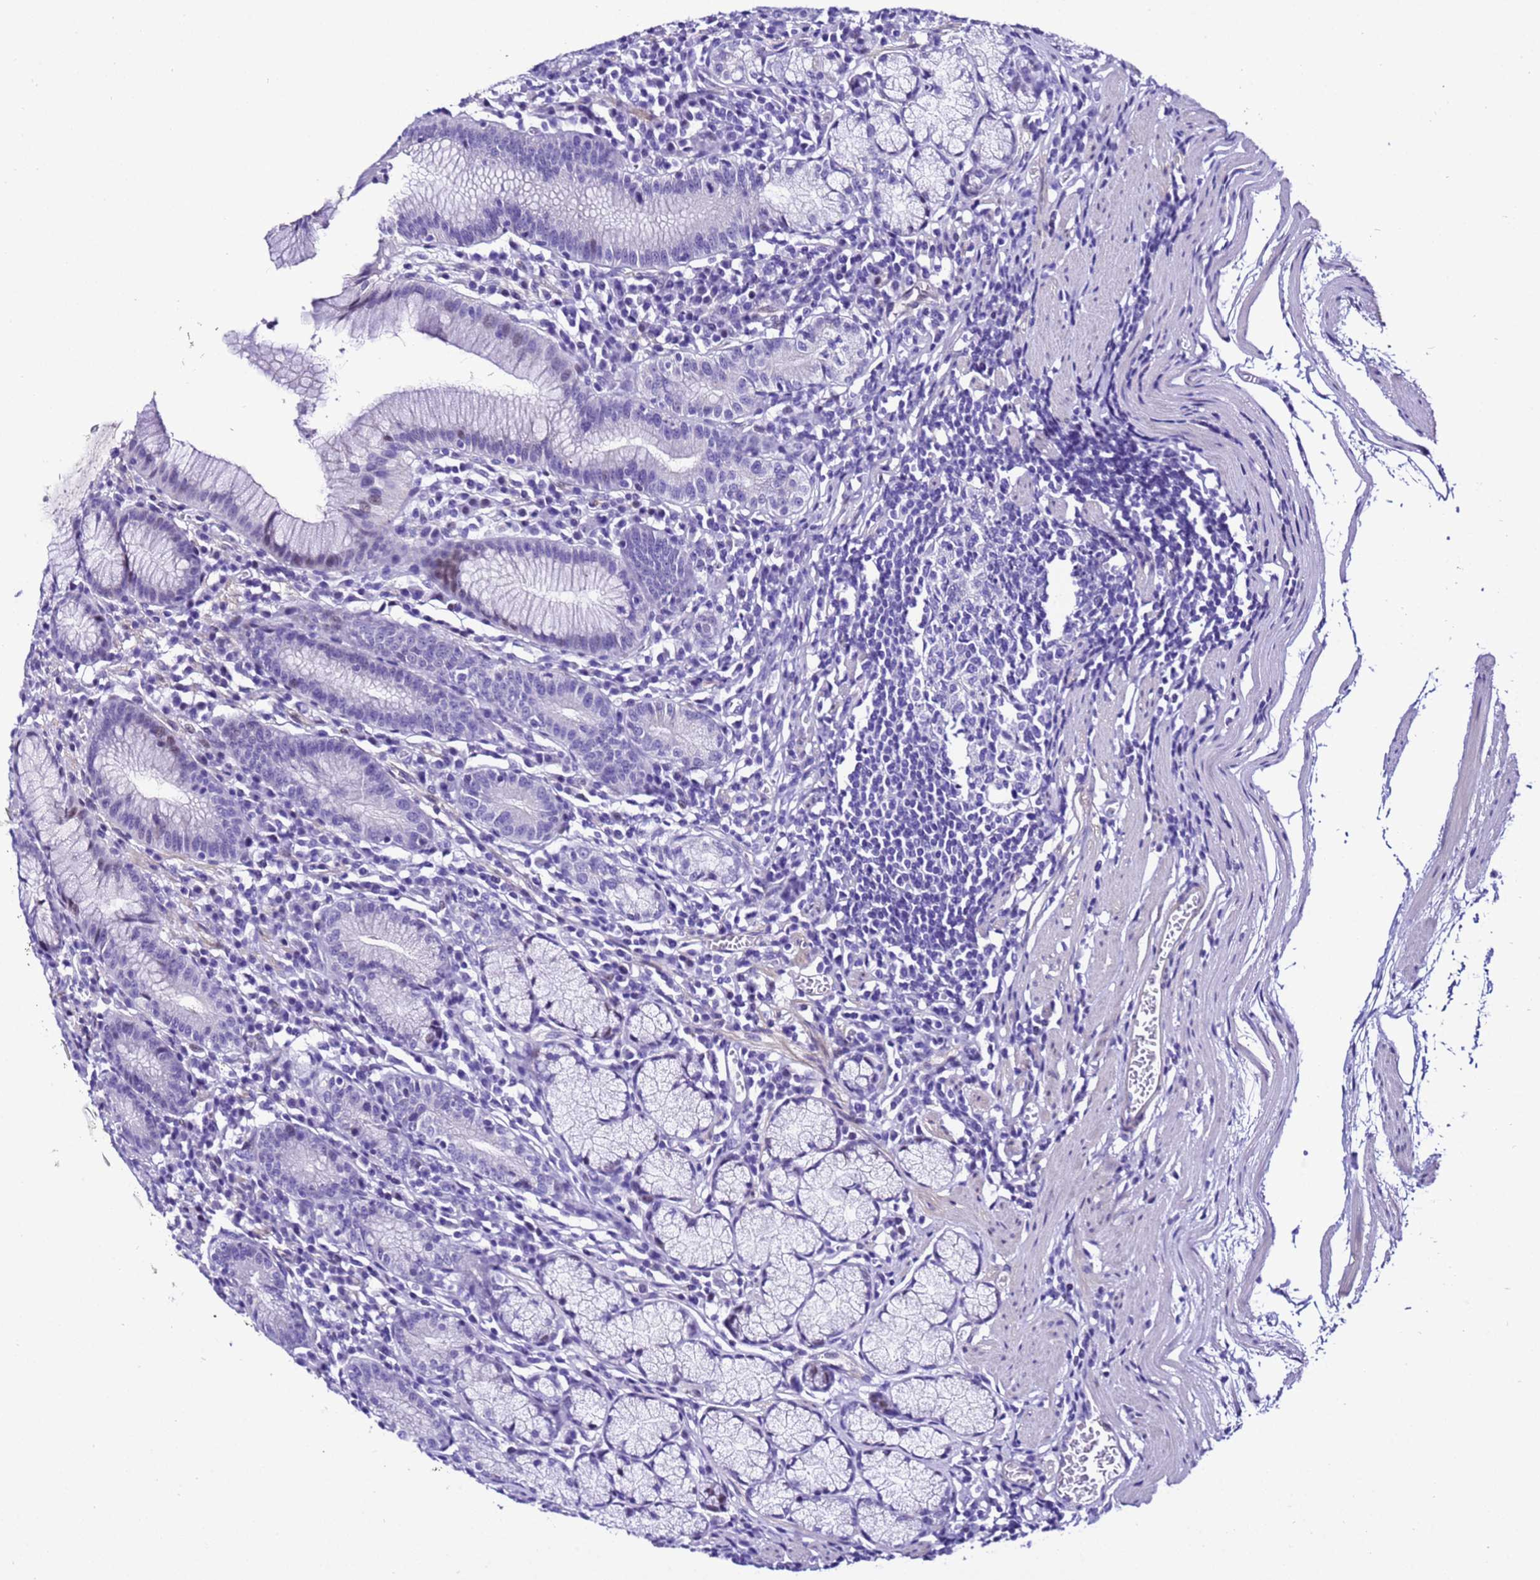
{"staining": {"intensity": "negative", "quantity": "none", "location": "none"}, "tissue": "stomach", "cell_type": "Glandular cells", "image_type": "normal", "snomed": [{"axis": "morphology", "description": "Normal tissue, NOS"}, {"axis": "topography", "description": "Stomach"}], "caption": "Glandular cells are negative for brown protein staining in unremarkable stomach. (DAB immunohistochemistry (IHC), high magnification).", "gene": "ZNF417", "patient": {"sex": "male", "age": 55}}